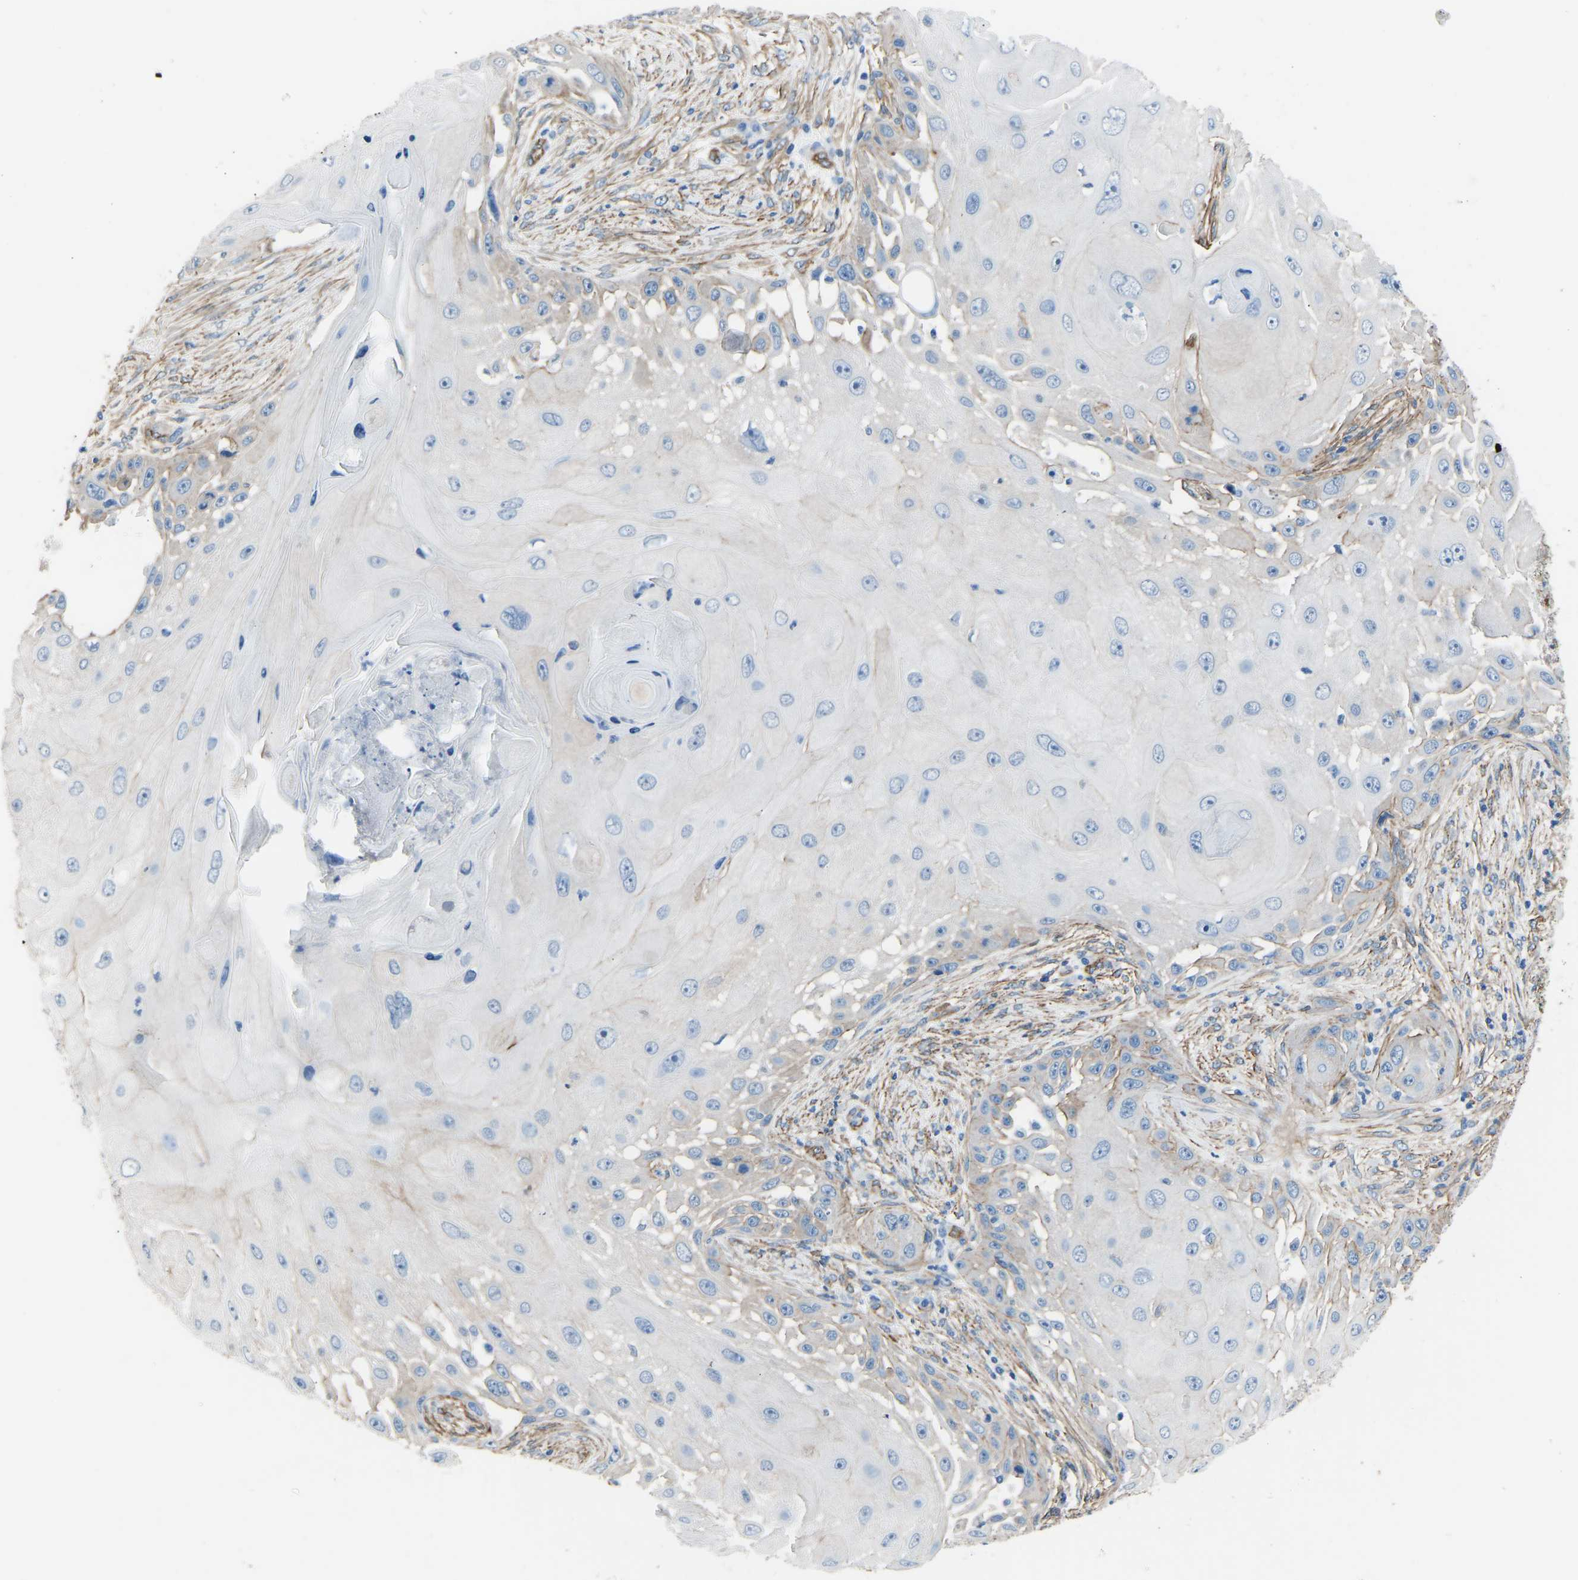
{"staining": {"intensity": "moderate", "quantity": "<25%", "location": "cytoplasmic/membranous"}, "tissue": "skin cancer", "cell_type": "Tumor cells", "image_type": "cancer", "snomed": [{"axis": "morphology", "description": "Squamous cell carcinoma, NOS"}, {"axis": "topography", "description": "Skin"}], "caption": "A brown stain shows moderate cytoplasmic/membranous staining of a protein in skin cancer tumor cells. Nuclei are stained in blue.", "gene": "MYH10", "patient": {"sex": "female", "age": 44}}